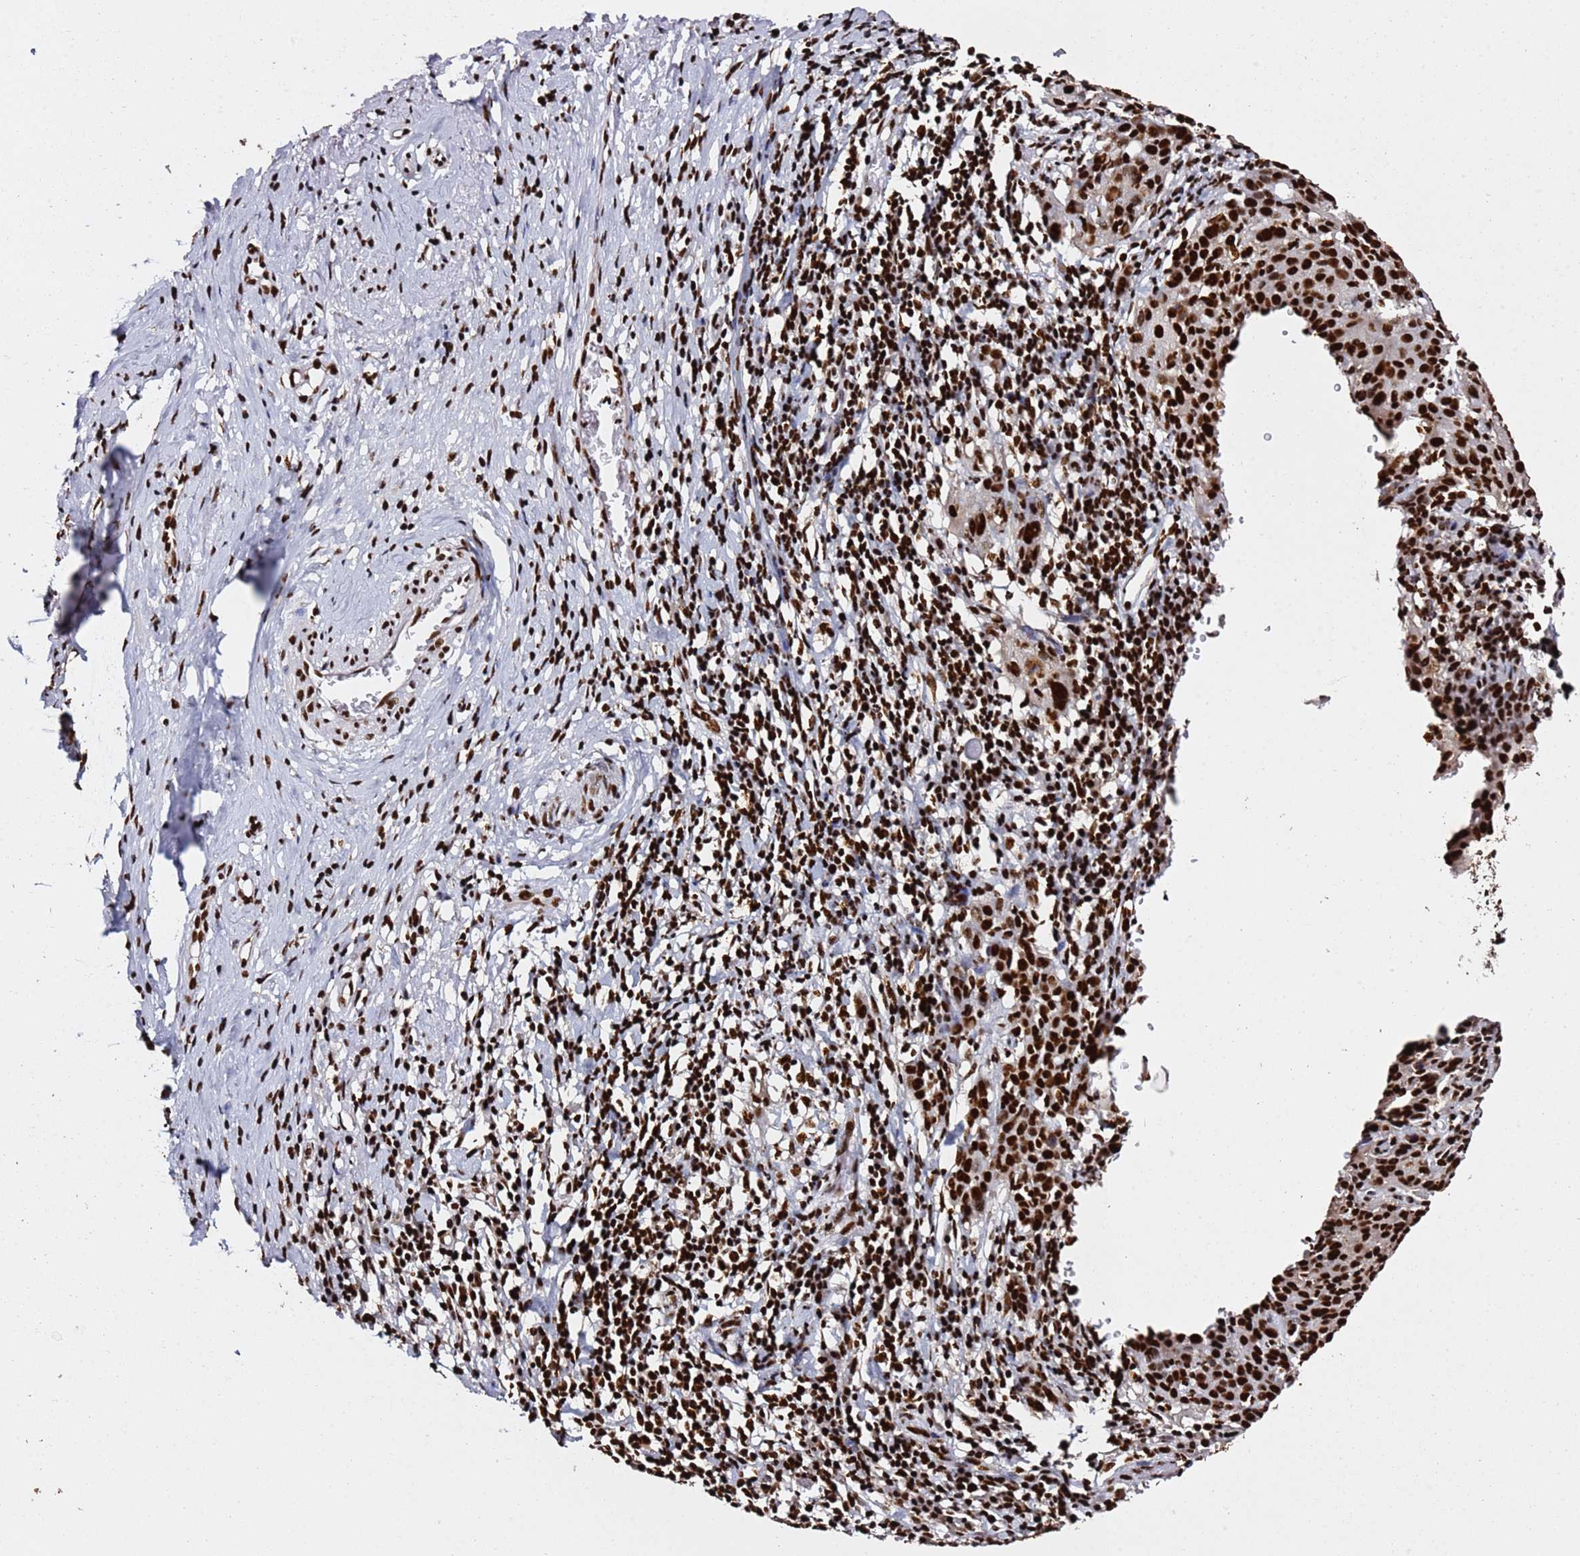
{"staining": {"intensity": "strong", "quantity": ">75%", "location": "nuclear"}, "tissue": "cervical cancer", "cell_type": "Tumor cells", "image_type": "cancer", "snomed": [{"axis": "morphology", "description": "Squamous cell carcinoma, NOS"}, {"axis": "topography", "description": "Cervix"}], "caption": "Squamous cell carcinoma (cervical) stained with a protein marker exhibits strong staining in tumor cells.", "gene": "C6orf226", "patient": {"sex": "female", "age": 50}}